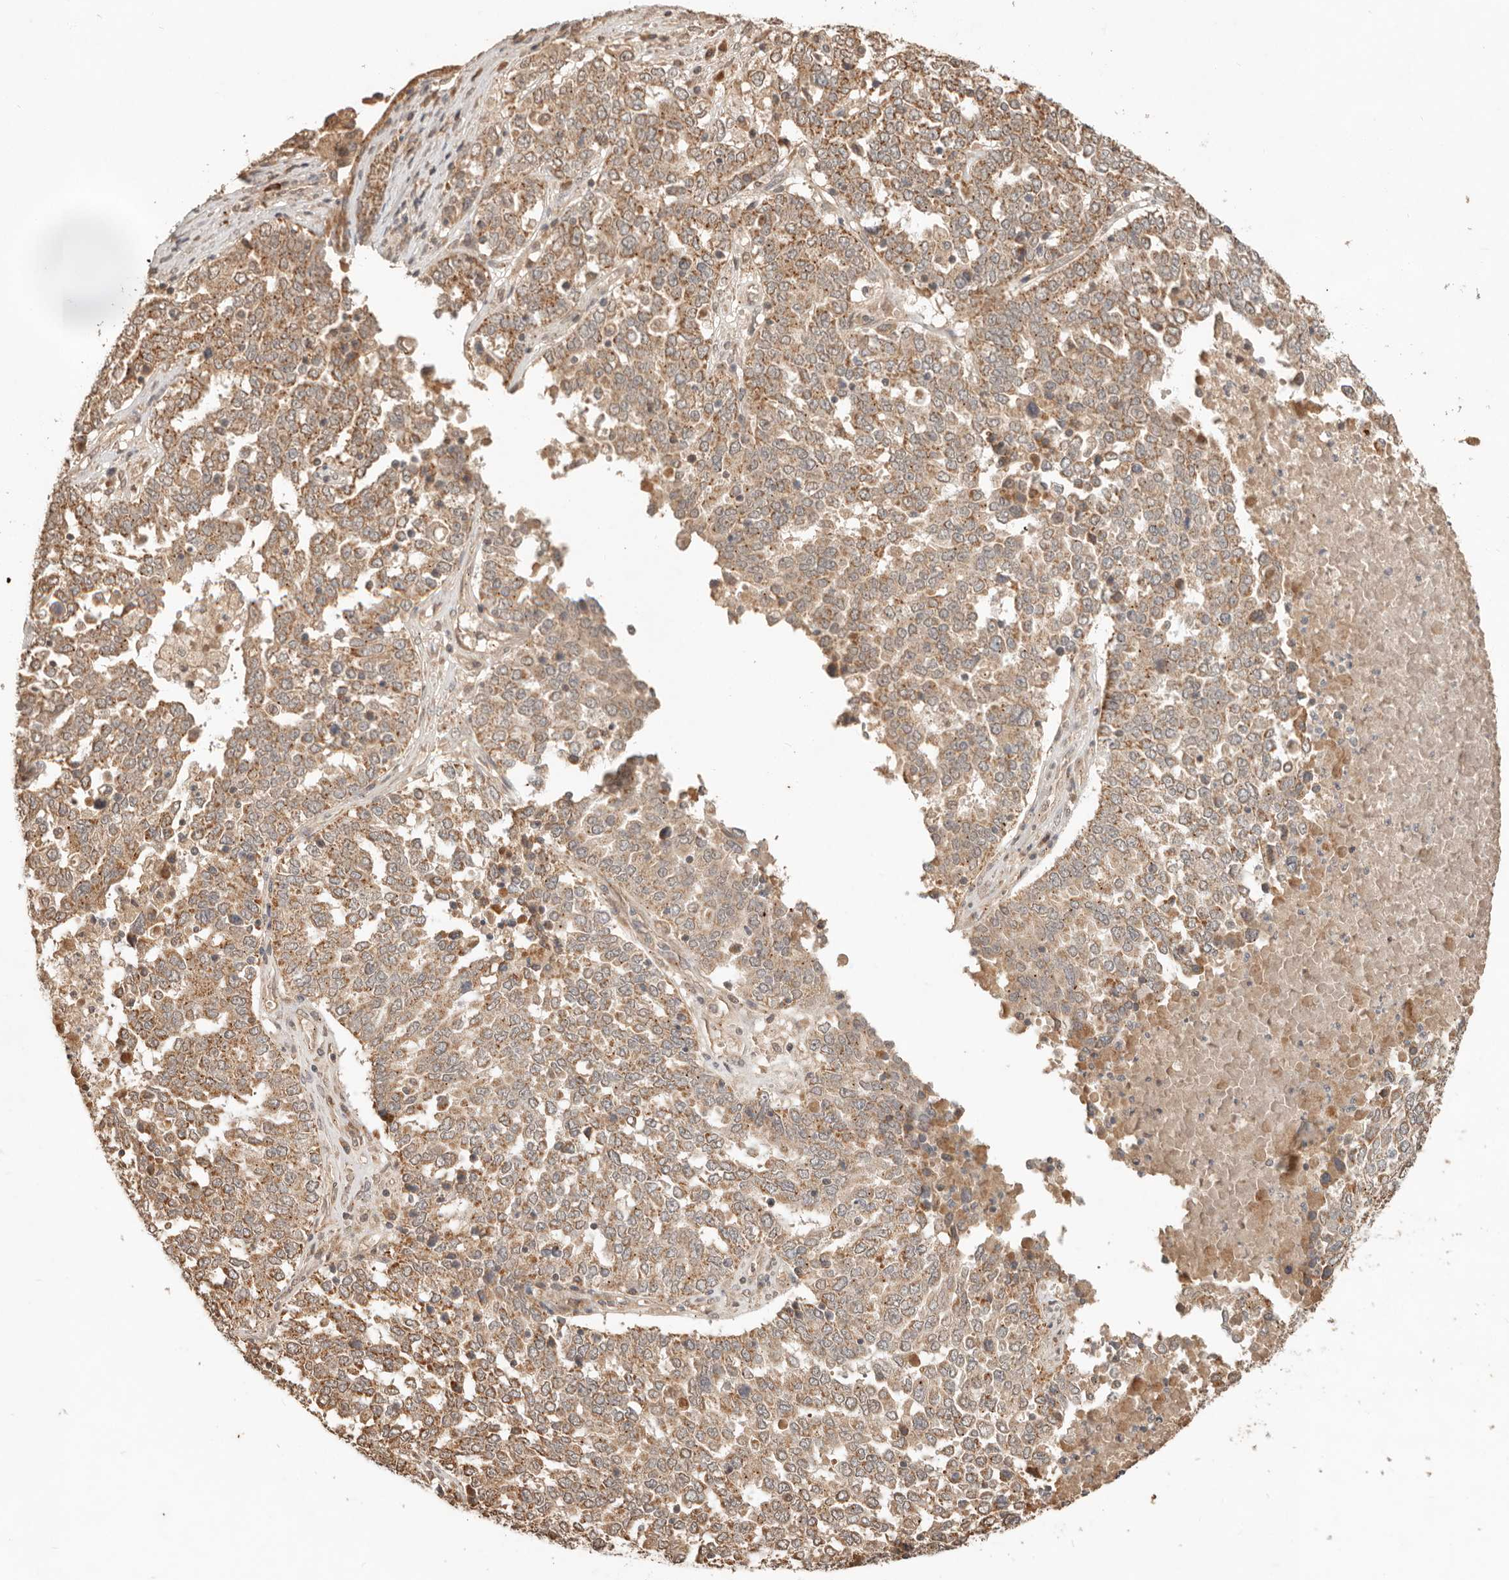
{"staining": {"intensity": "moderate", "quantity": ">75%", "location": "cytoplasmic/membranous"}, "tissue": "ovarian cancer", "cell_type": "Tumor cells", "image_type": "cancer", "snomed": [{"axis": "morphology", "description": "Carcinoma, endometroid"}, {"axis": "topography", "description": "Ovary"}], "caption": "Tumor cells reveal medium levels of moderate cytoplasmic/membranous expression in about >75% of cells in human ovarian endometroid carcinoma. (DAB IHC with brightfield microscopy, high magnification).", "gene": "LMO4", "patient": {"sex": "female", "age": 62}}